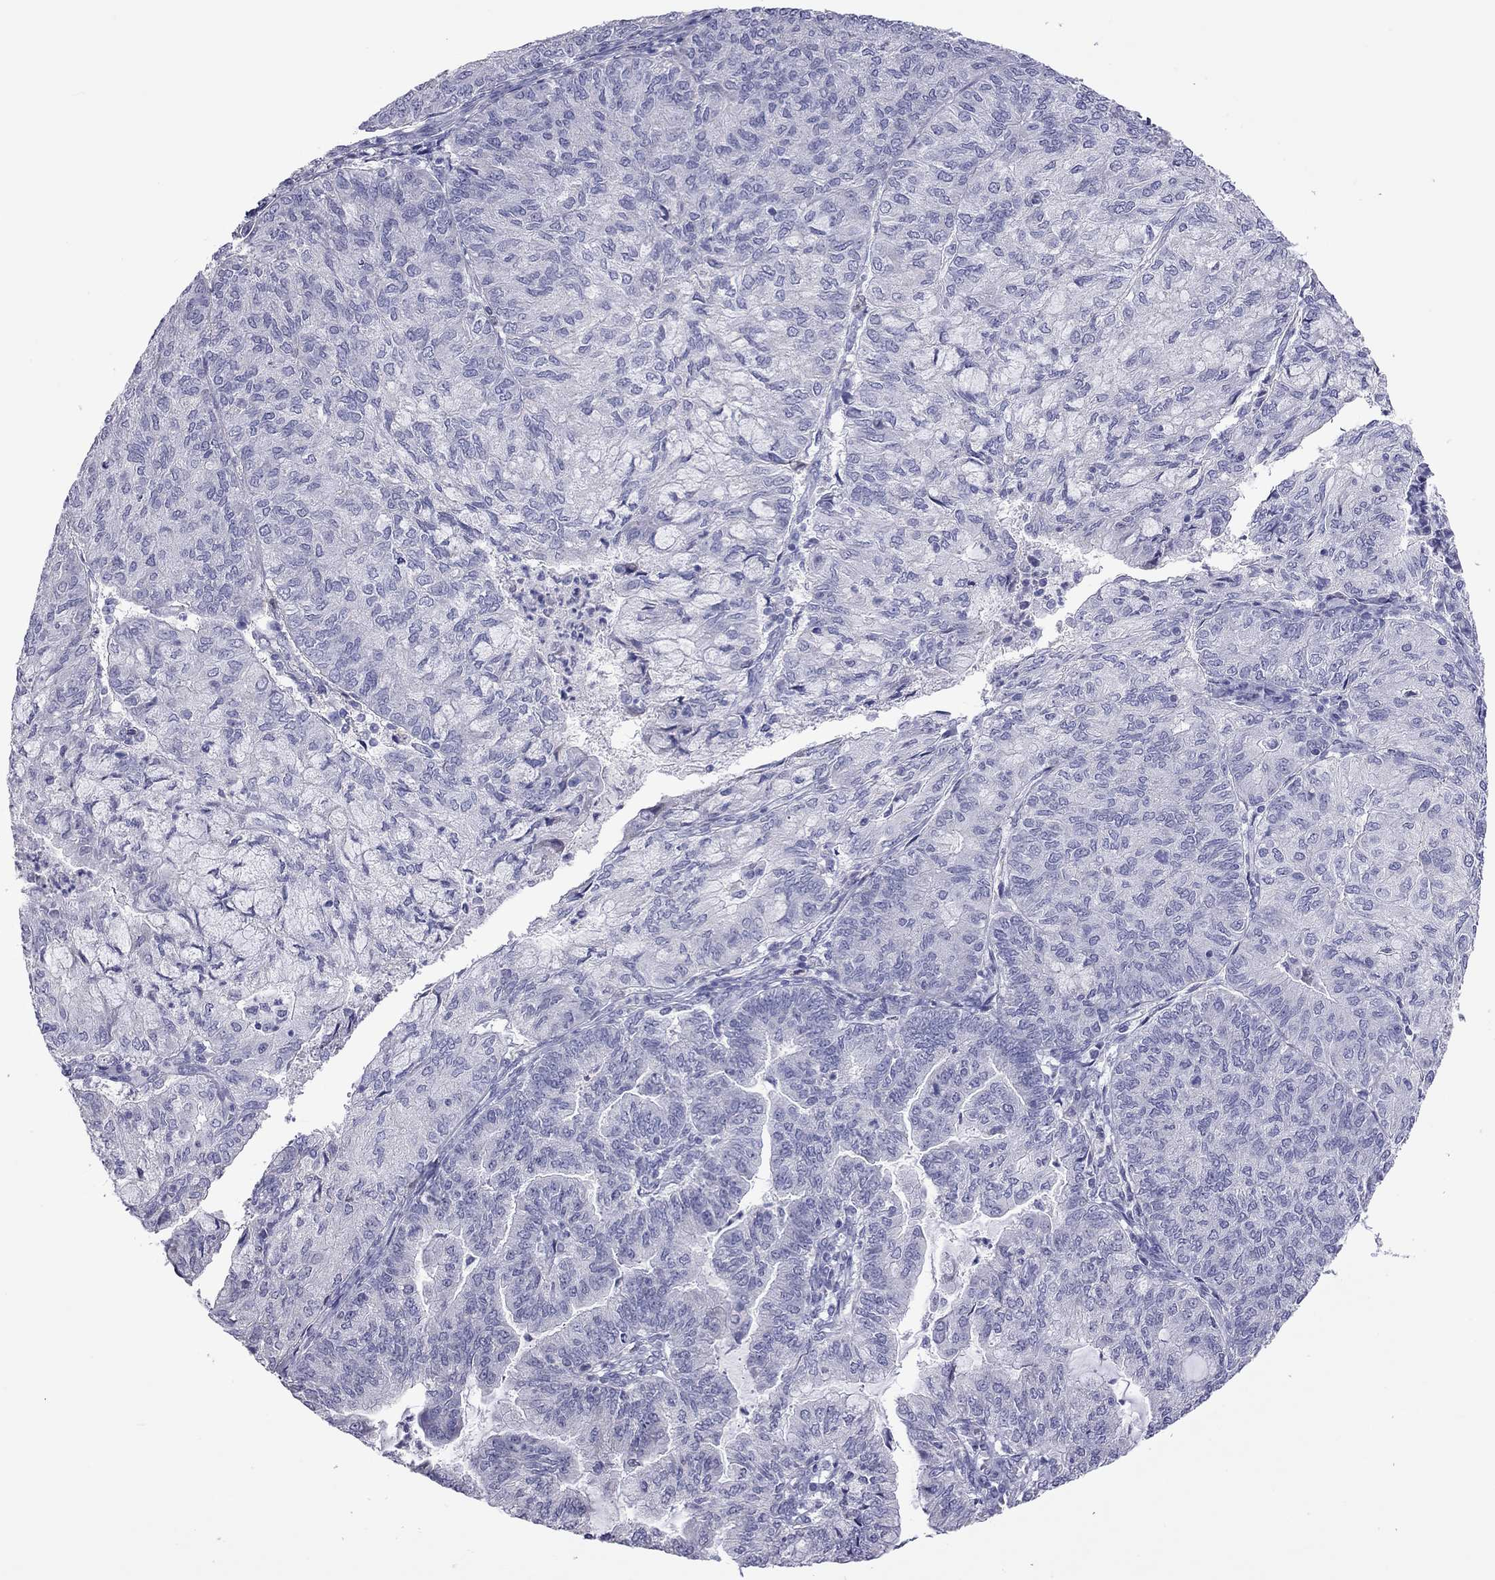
{"staining": {"intensity": "negative", "quantity": "none", "location": "none"}, "tissue": "endometrial cancer", "cell_type": "Tumor cells", "image_type": "cancer", "snomed": [{"axis": "morphology", "description": "Adenocarcinoma, NOS"}, {"axis": "topography", "description": "Endometrium"}], "caption": "IHC image of neoplastic tissue: adenocarcinoma (endometrial) stained with DAB (3,3'-diaminobenzidine) reveals no significant protein staining in tumor cells. (DAB IHC, high magnification).", "gene": "PPP1R3A", "patient": {"sex": "female", "age": 82}}